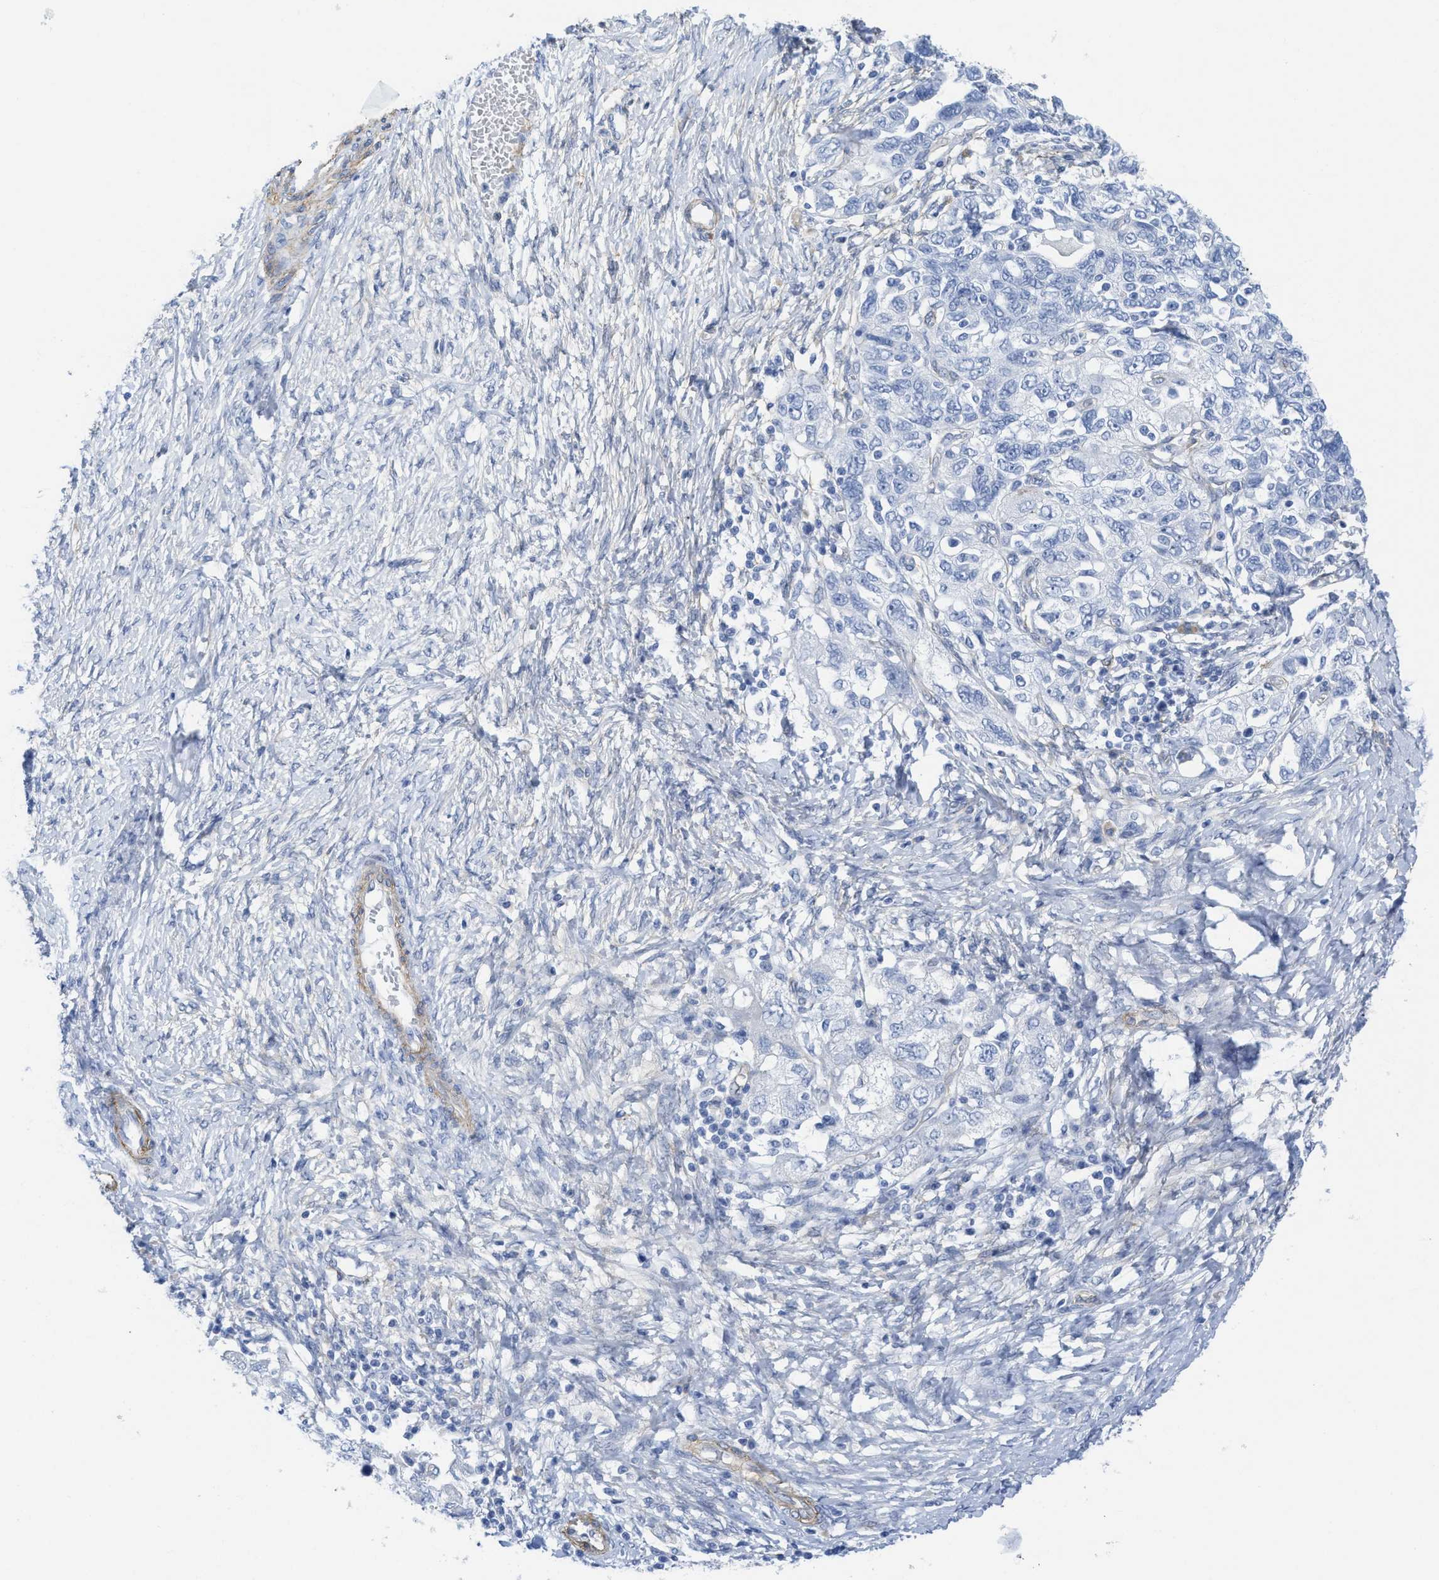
{"staining": {"intensity": "negative", "quantity": "none", "location": "none"}, "tissue": "ovarian cancer", "cell_type": "Tumor cells", "image_type": "cancer", "snomed": [{"axis": "morphology", "description": "Carcinoma, NOS"}, {"axis": "morphology", "description": "Cystadenocarcinoma, serous, NOS"}, {"axis": "topography", "description": "Ovary"}], "caption": "Ovarian serous cystadenocarcinoma was stained to show a protein in brown. There is no significant expression in tumor cells.", "gene": "TUB", "patient": {"sex": "female", "age": 69}}